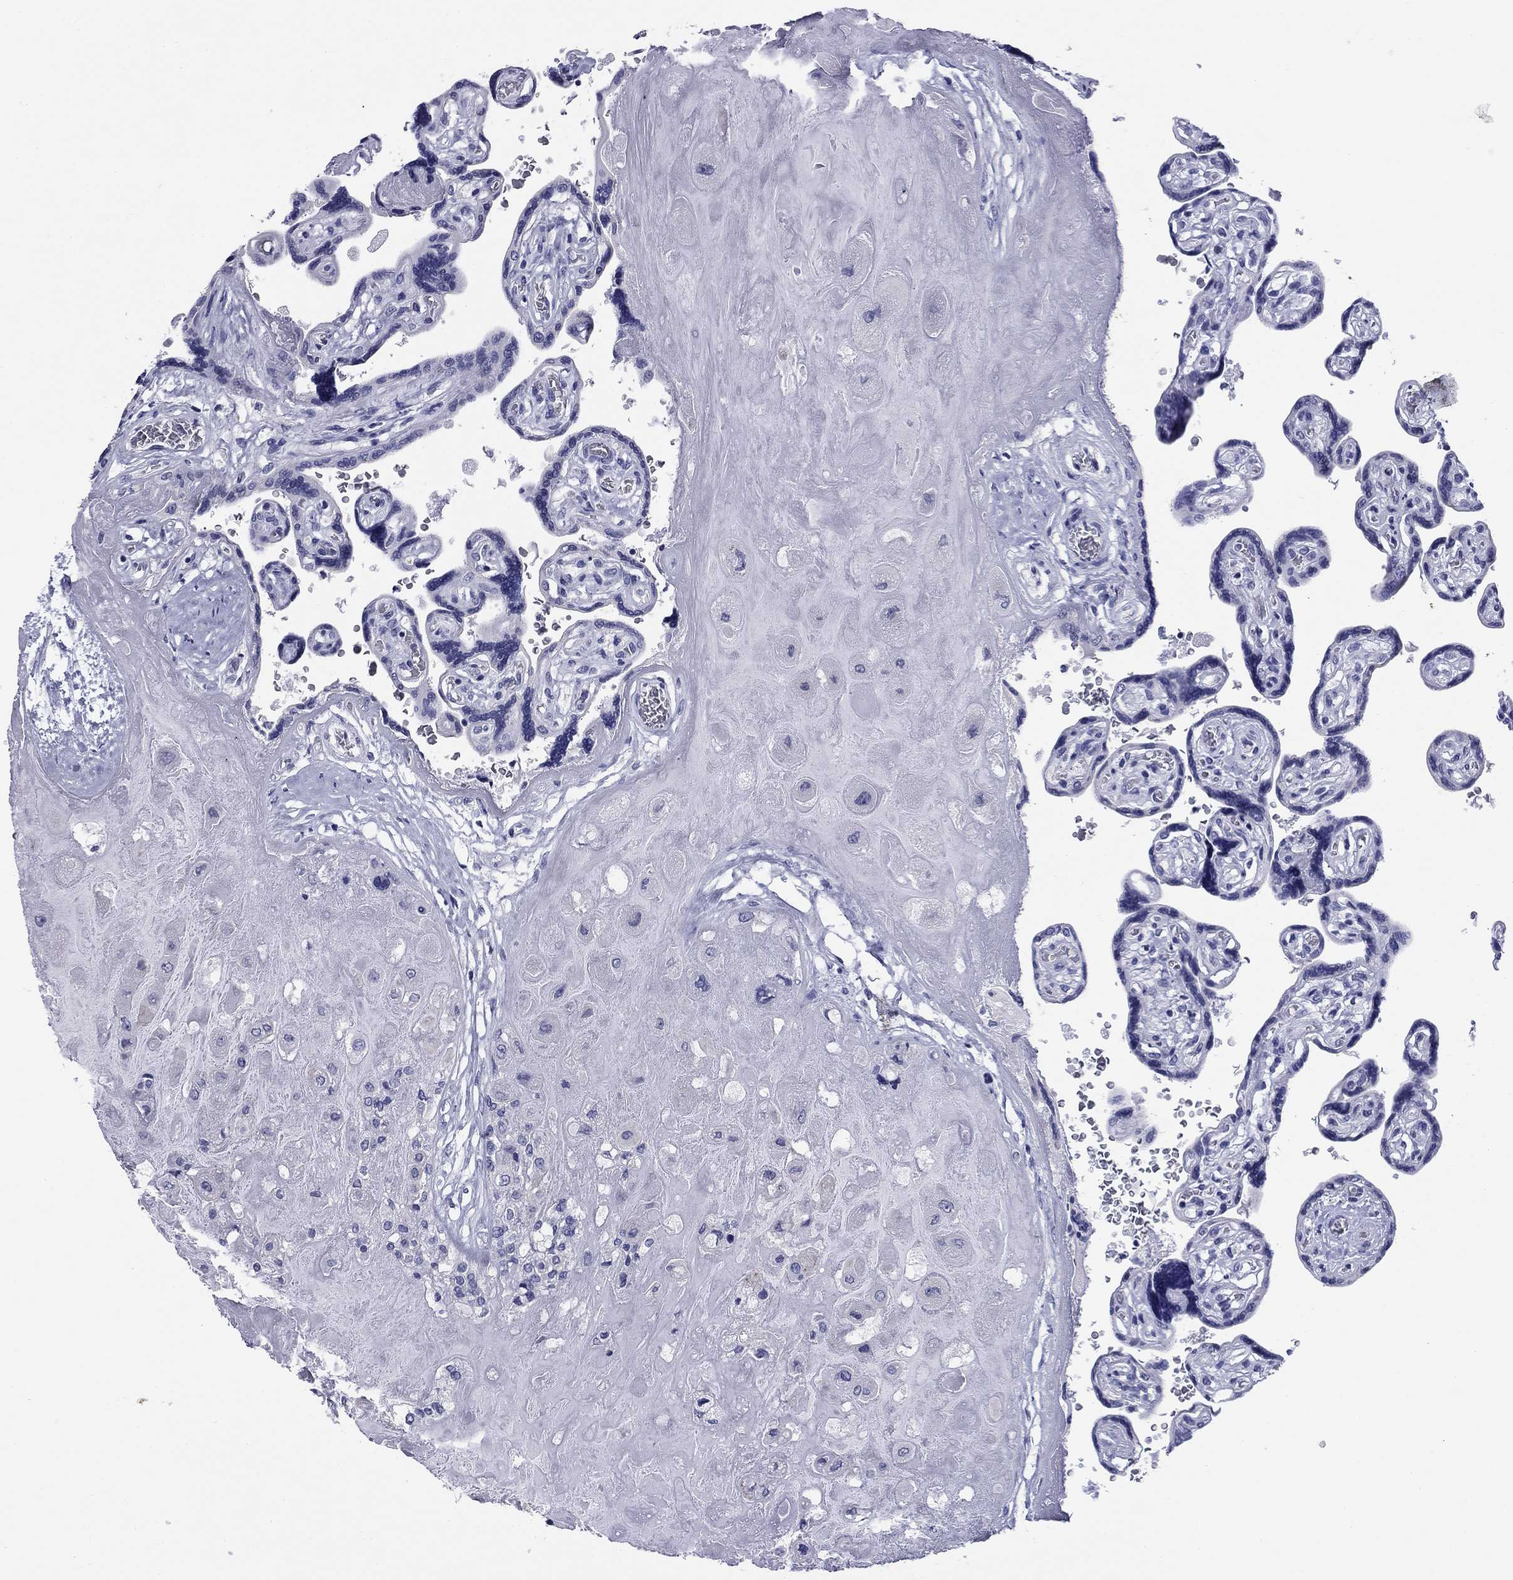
{"staining": {"intensity": "negative", "quantity": "none", "location": "none"}, "tissue": "placenta", "cell_type": "Decidual cells", "image_type": "normal", "snomed": [{"axis": "morphology", "description": "Normal tissue, NOS"}, {"axis": "topography", "description": "Placenta"}], "caption": "Immunohistochemical staining of benign placenta reveals no significant staining in decidual cells. The staining is performed using DAB (3,3'-diaminobenzidine) brown chromogen with nuclei counter-stained in using hematoxylin.", "gene": "ABCC2", "patient": {"sex": "female", "age": 32}}